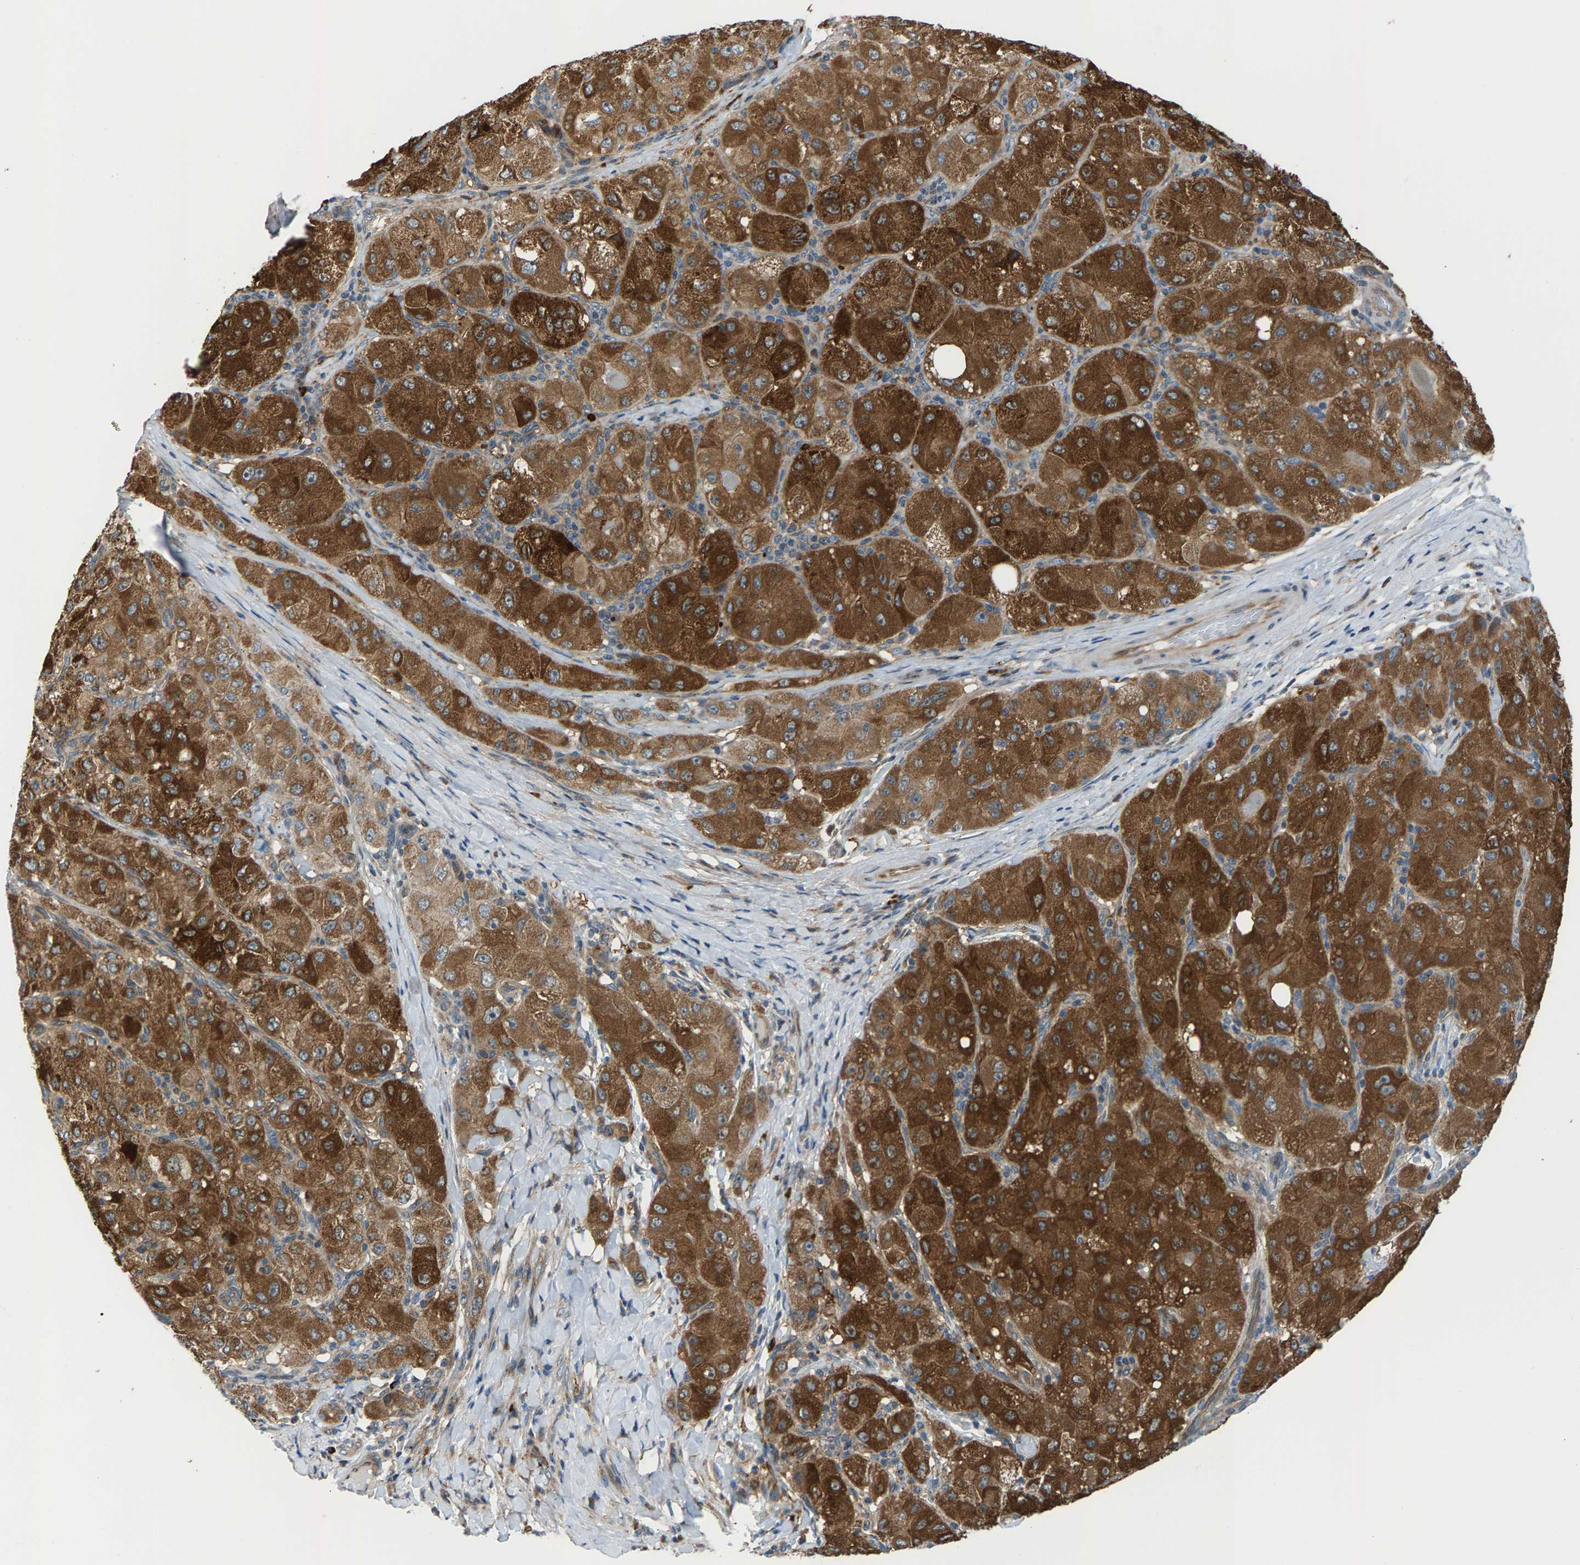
{"staining": {"intensity": "strong", "quantity": ">75%", "location": "cytoplasmic/membranous"}, "tissue": "liver cancer", "cell_type": "Tumor cells", "image_type": "cancer", "snomed": [{"axis": "morphology", "description": "Carcinoma, Hepatocellular, NOS"}, {"axis": "topography", "description": "Liver"}], "caption": "Liver cancer (hepatocellular carcinoma) stained with DAB immunohistochemistry (IHC) displays high levels of strong cytoplasmic/membranous expression in approximately >75% of tumor cells.", "gene": "PDCL", "patient": {"sex": "male", "age": 80}}